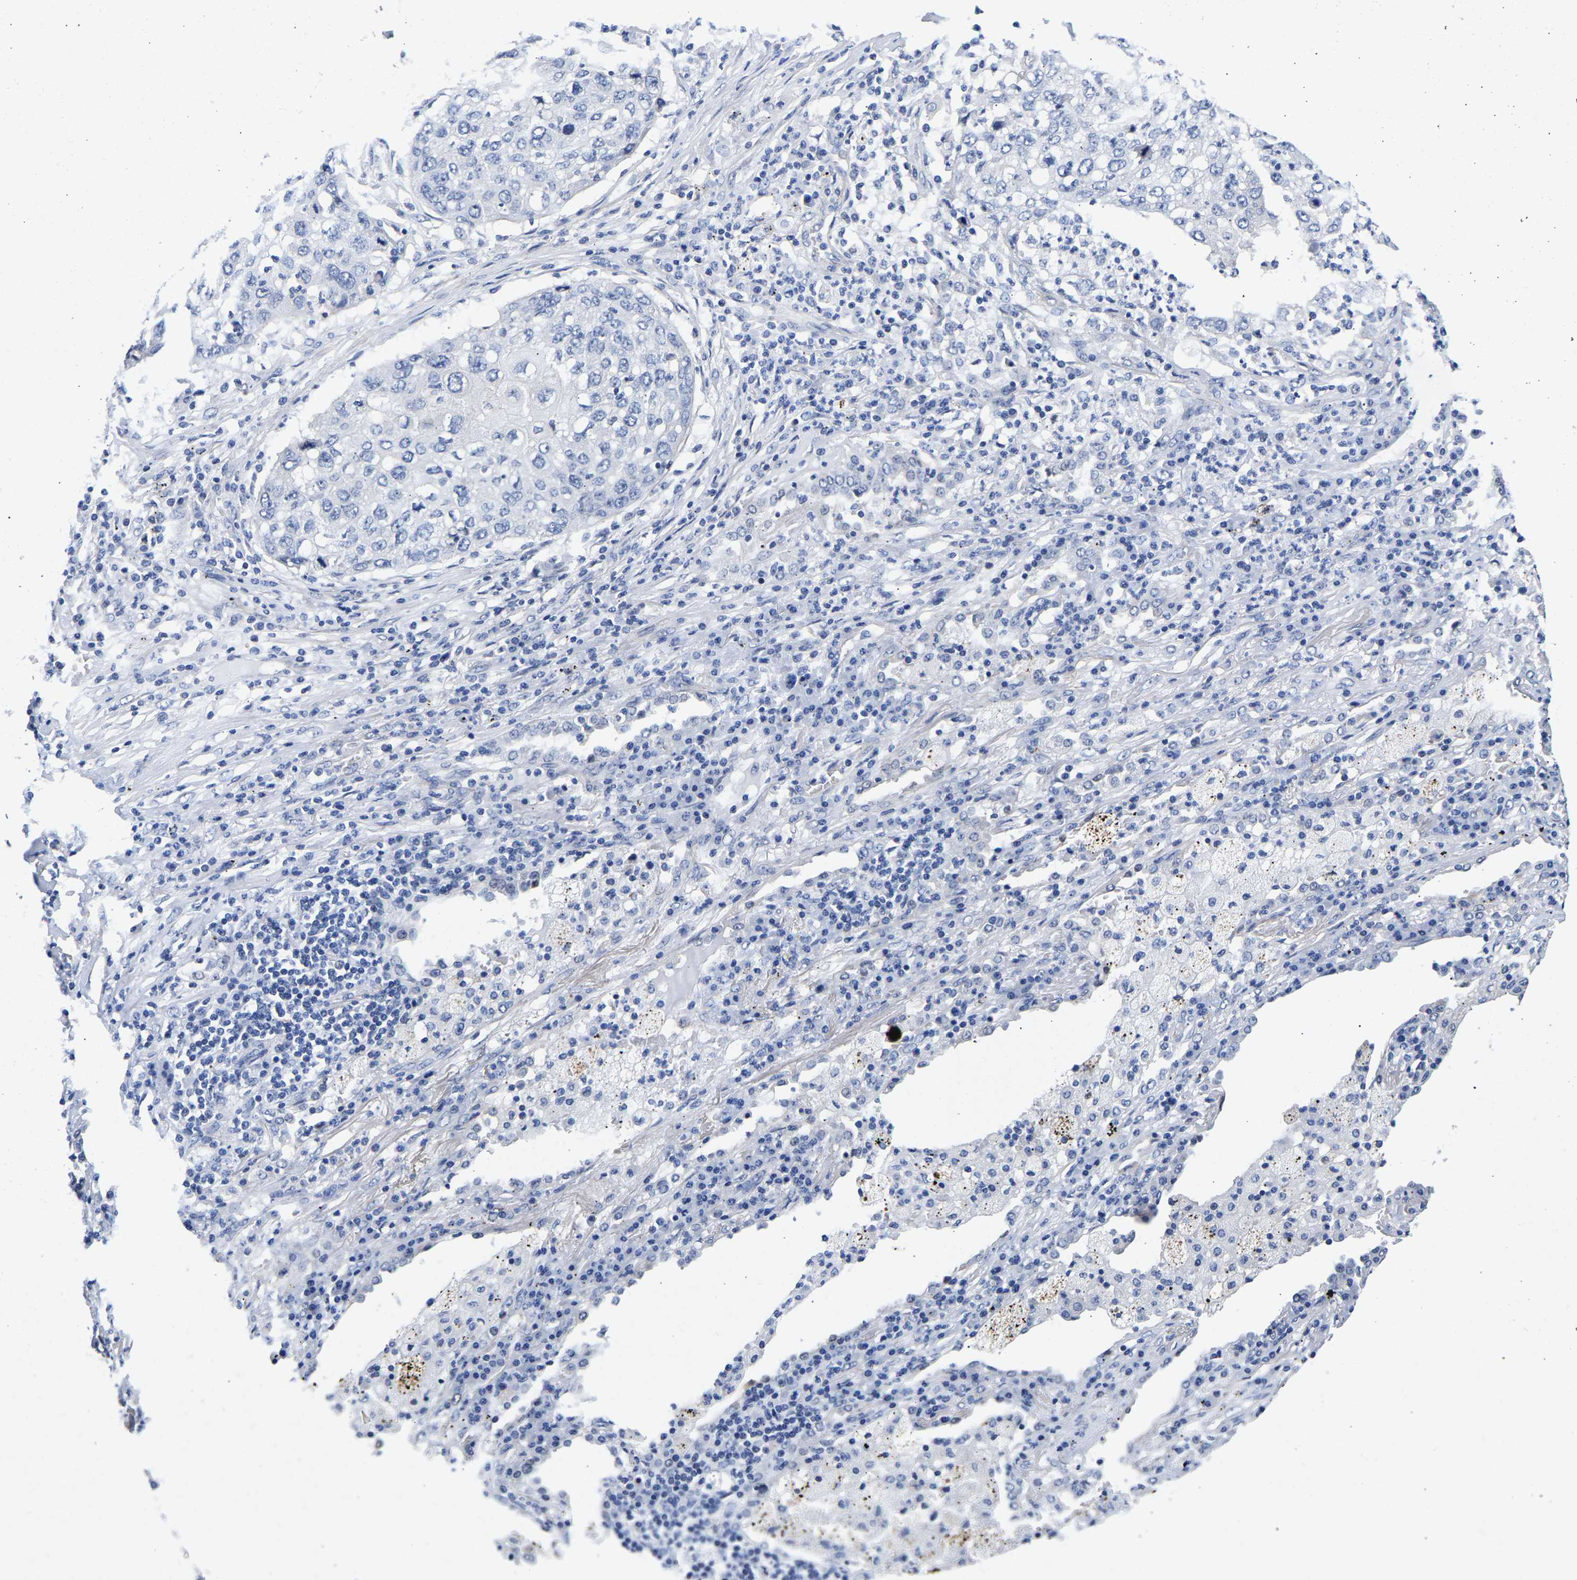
{"staining": {"intensity": "negative", "quantity": "none", "location": "none"}, "tissue": "lung cancer", "cell_type": "Tumor cells", "image_type": "cancer", "snomed": [{"axis": "morphology", "description": "Squamous cell carcinoma, NOS"}, {"axis": "topography", "description": "Lung"}], "caption": "This histopathology image is of squamous cell carcinoma (lung) stained with immunohistochemistry (IHC) to label a protein in brown with the nuclei are counter-stained blue. There is no positivity in tumor cells. (DAB (3,3'-diaminobenzidine) immunohistochemistry (IHC) with hematoxylin counter stain).", "gene": "CCDC6", "patient": {"sex": "female", "age": 63}}